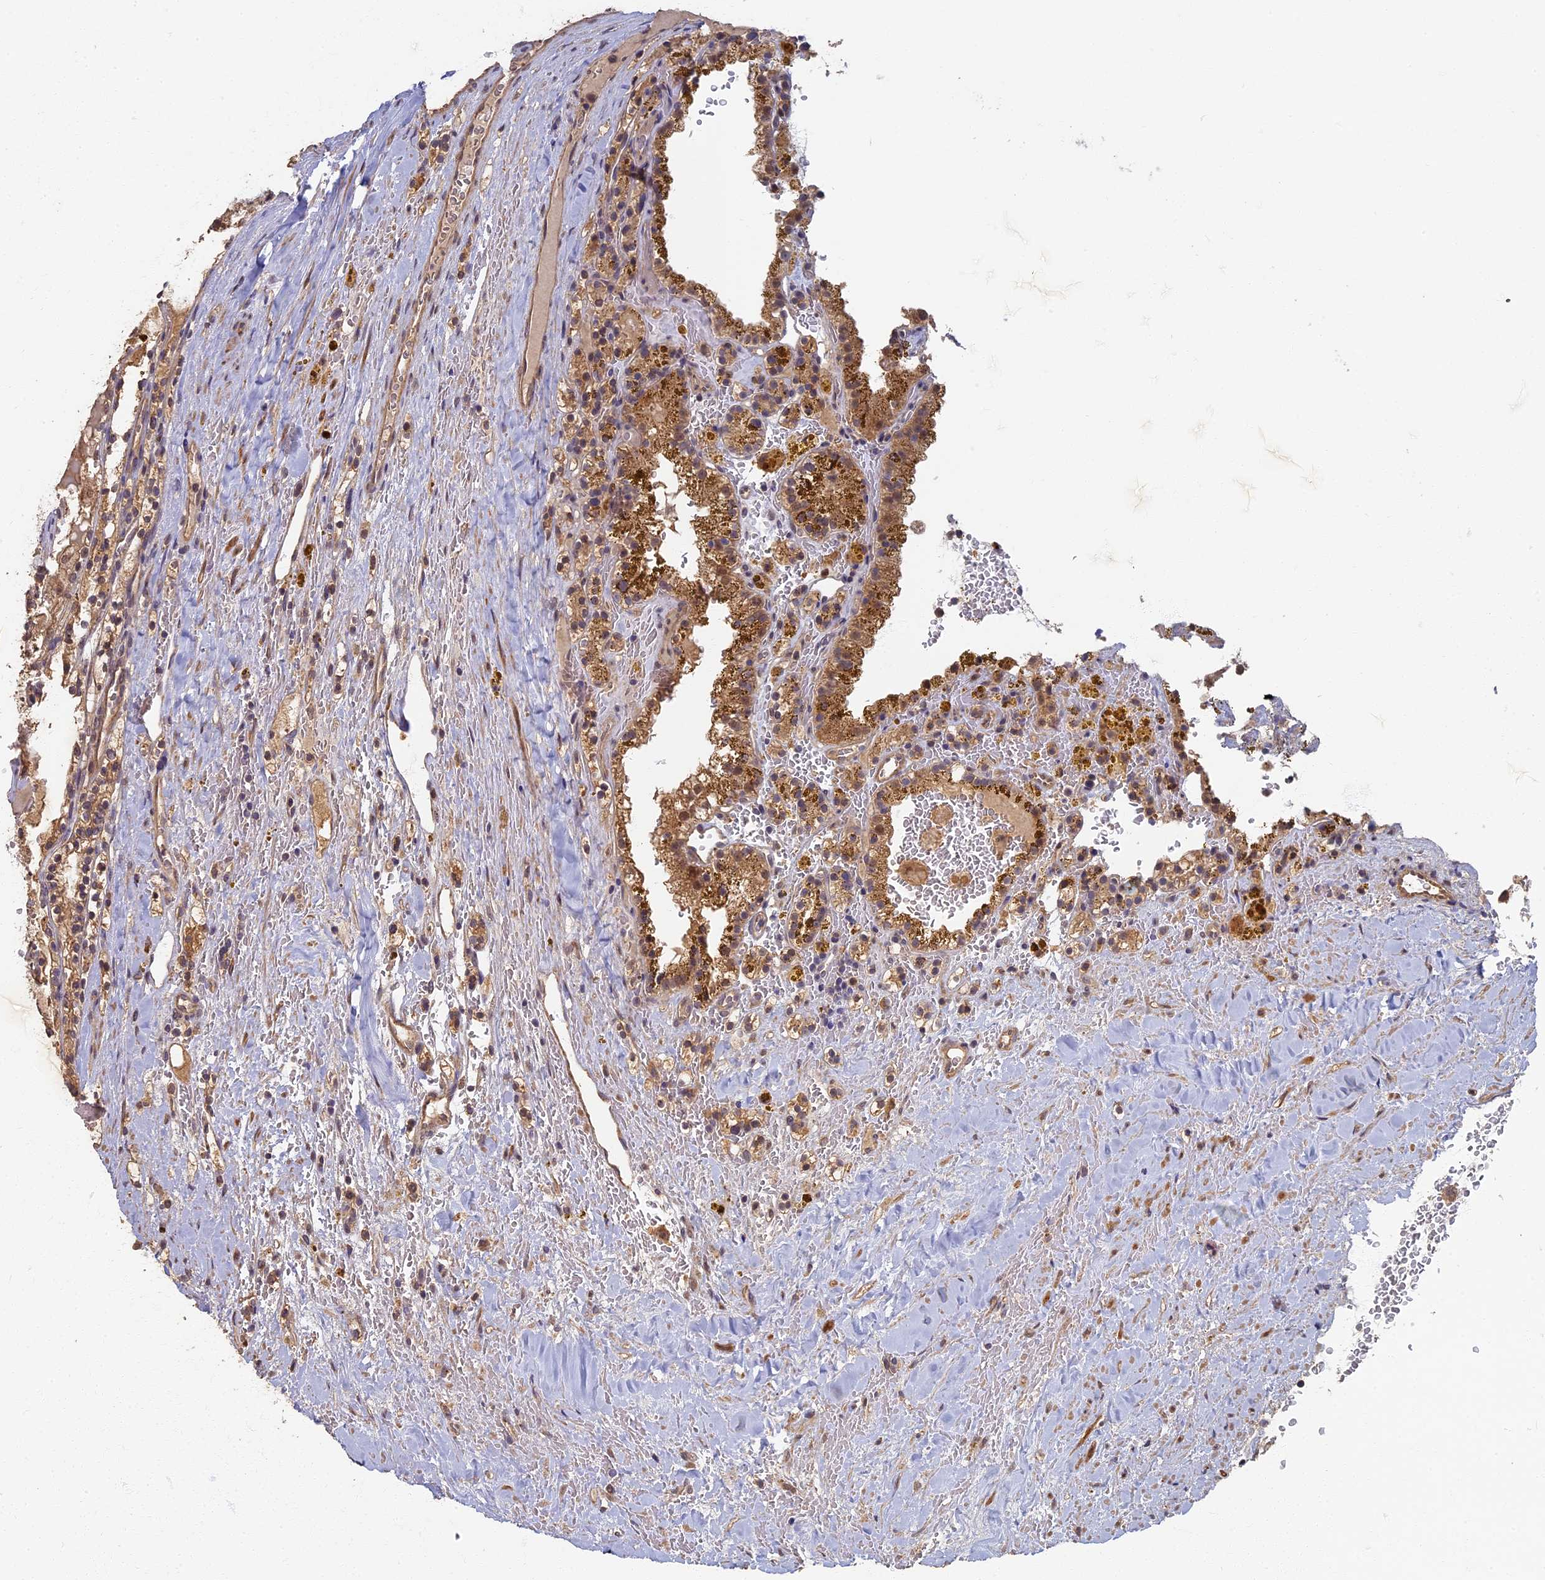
{"staining": {"intensity": "moderate", "quantity": ">75%", "location": "cytoplasmic/membranous"}, "tissue": "renal cancer", "cell_type": "Tumor cells", "image_type": "cancer", "snomed": [{"axis": "morphology", "description": "Adenocarcinoma, NOS"}, {"axis": "topography", "description": "Kidney"}], "caption": "IHC histopathology image of neoplastic tissue: renal cancer (adenocarcinoma) stained using immunohistochemistry shows medium levels of moderate protein expression localized specifically in the cytoplasmic/membranous of tumor cells, appearing as a cytoplasmic/membranous brown color.", "gene": "RSPH3", "patient": {"sex": "female", "age": 56}}